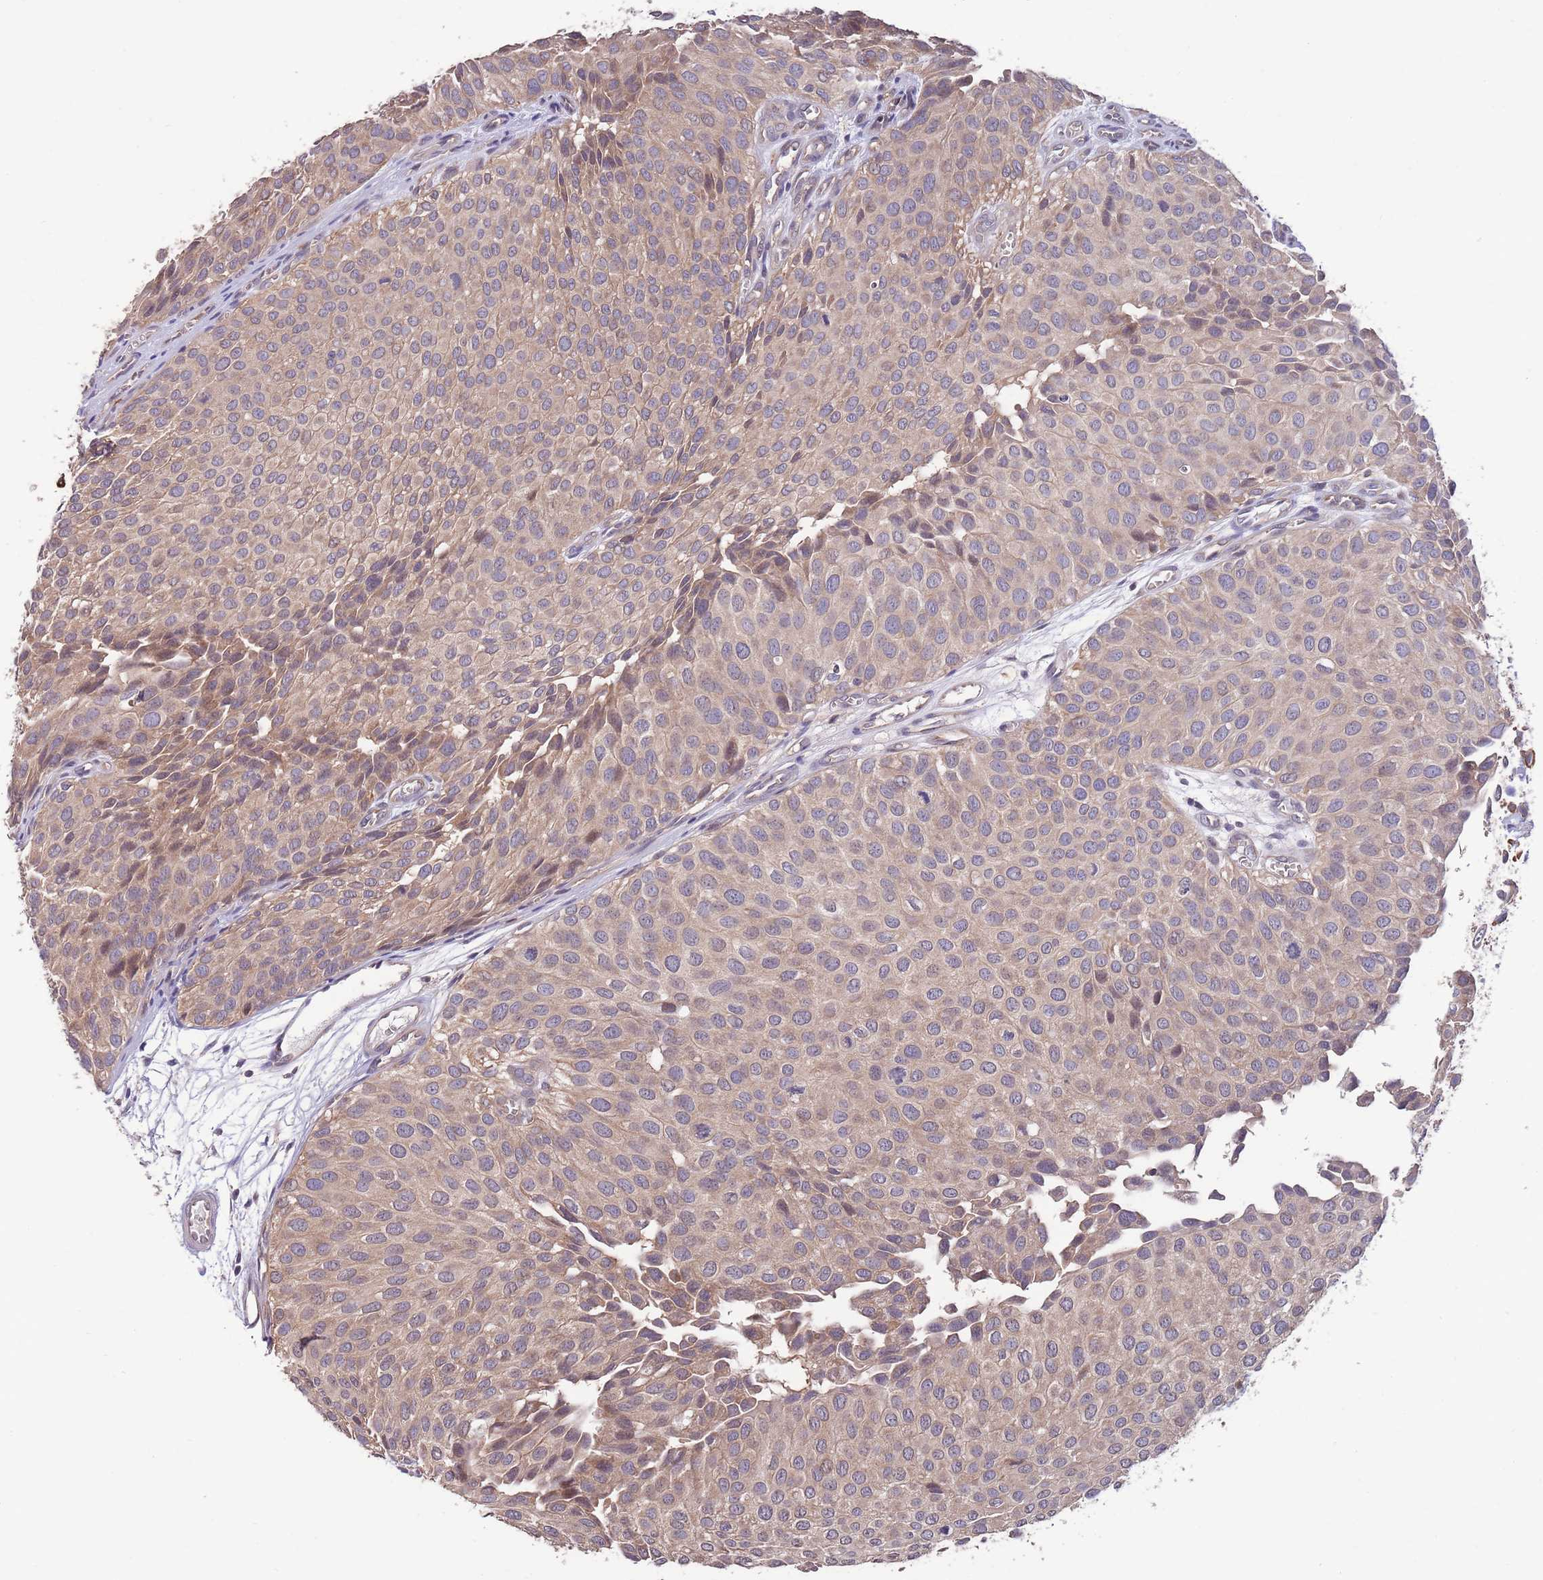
{"staining": {"intensity": "weak", "quantity": ">75%", "location": "cytoplasmic/membranous"}, "tissue": "urothelial cancer", "cell_type": "Tumor cells", "image_type": "cancer", "snomed": [{"axis": "morphology", "description": "Urothelial carcinoma, Low grade"}, {"axis": "topography", "description": "Urinary bladder"}], "caption": "A brown stain labels weak cytoplasmic/membranous staining of a protein in human urothelial cancer tumor cells.", "gene": "MARVELD2", "patient": {"sex": "male", "age": 88}}